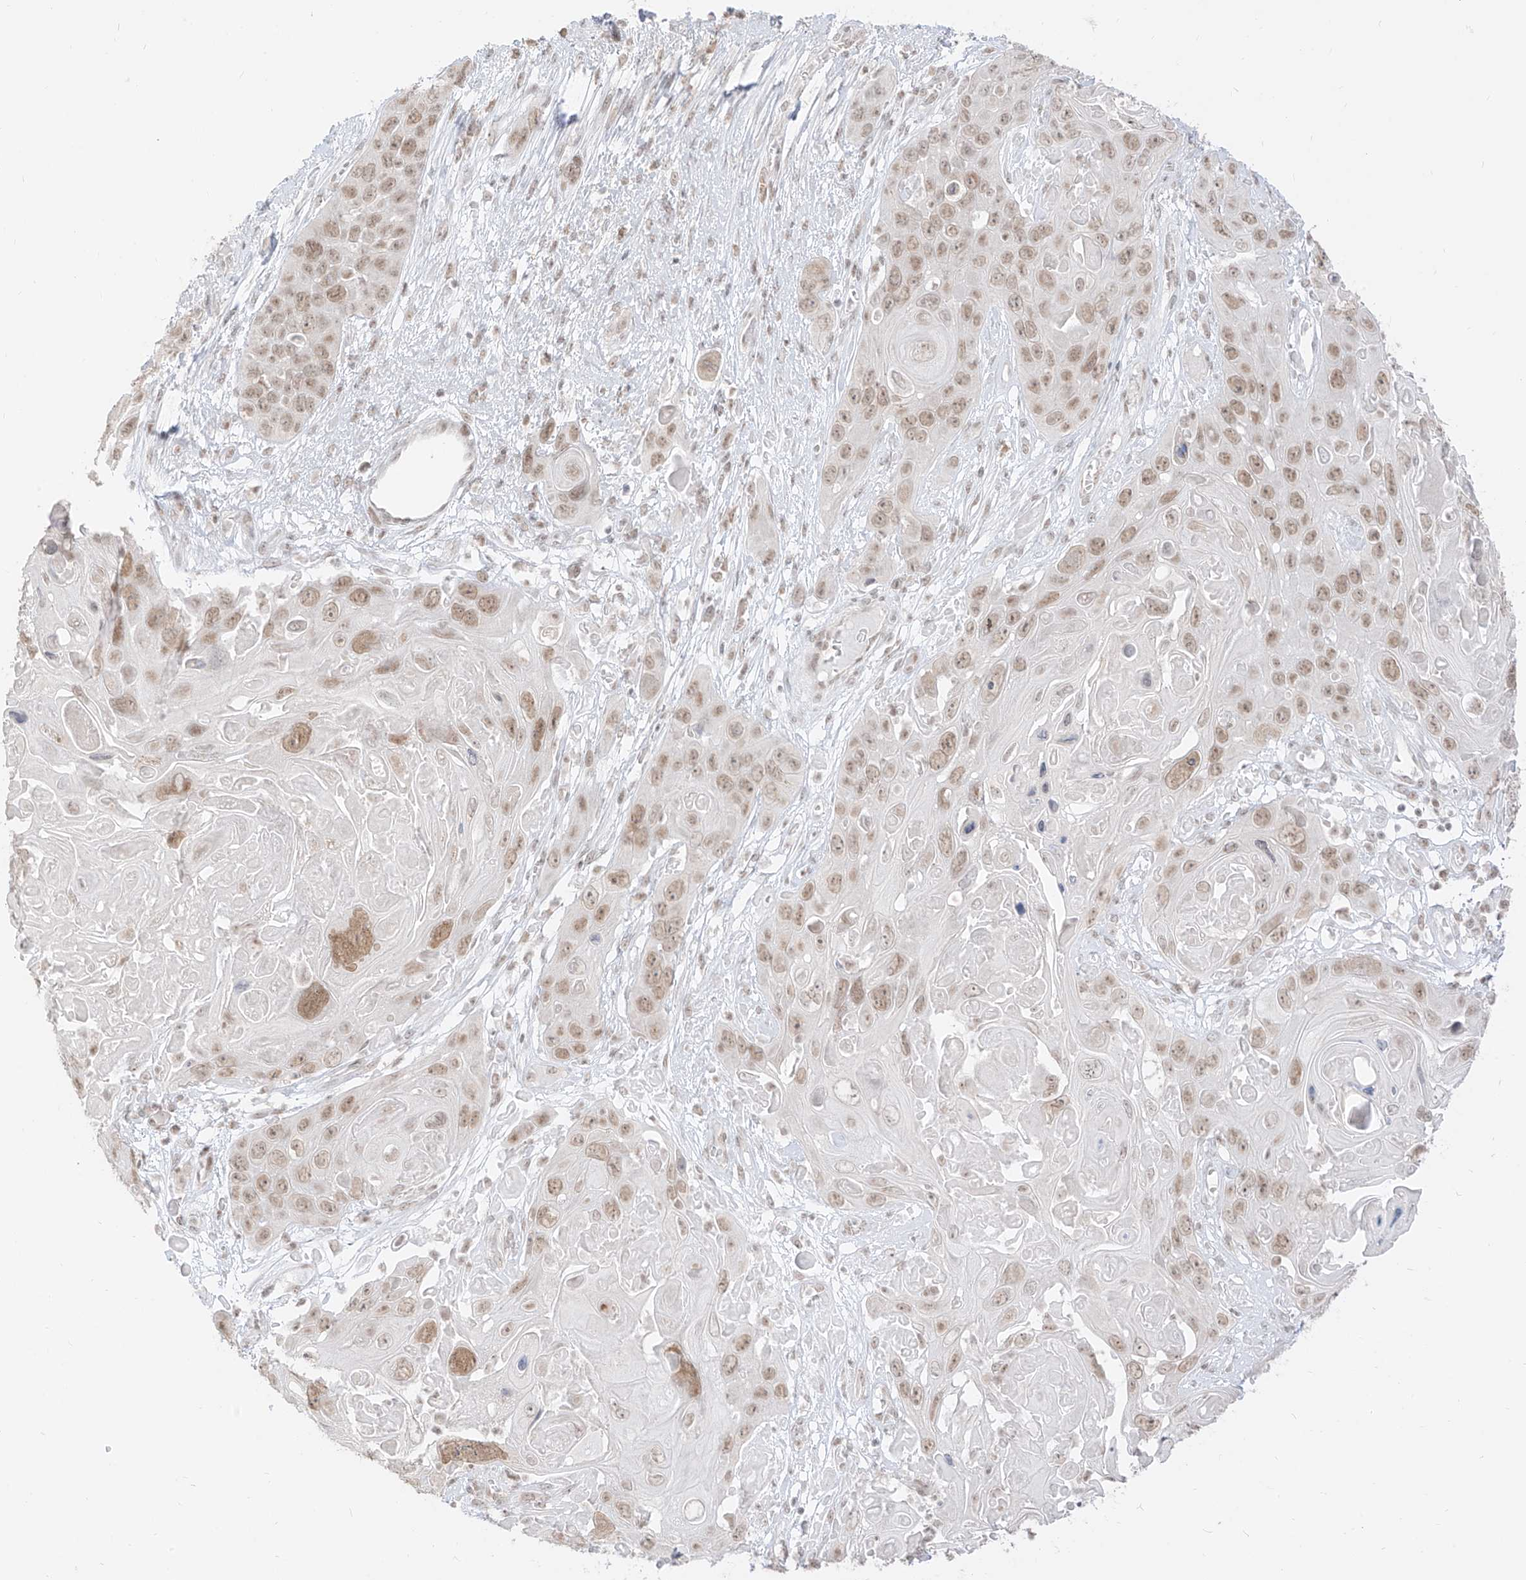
{"staining": {"intensity": "moderate", "quantity": ">75%", "location": "nuclear"}, "tissue": "skin cancer", "cell_type": "Tumor cells", "image_type": "cancer", "snomed": [{"axis": "morphology", "description": "Squamous cell carcinoma, NOS"}, {"axis": "topography", "description": "Skin"}], "caption": "Immunohistochemistry (IHC) histopathology image of human skin cancer (squamous cell carcinoma) stained for a protein (brown), which reveals medium levels of moderate nuclear staining in about >75% of tumor cells.", "gene": "SUPT5H", "patient": {"sex": "male", "age": 55}}